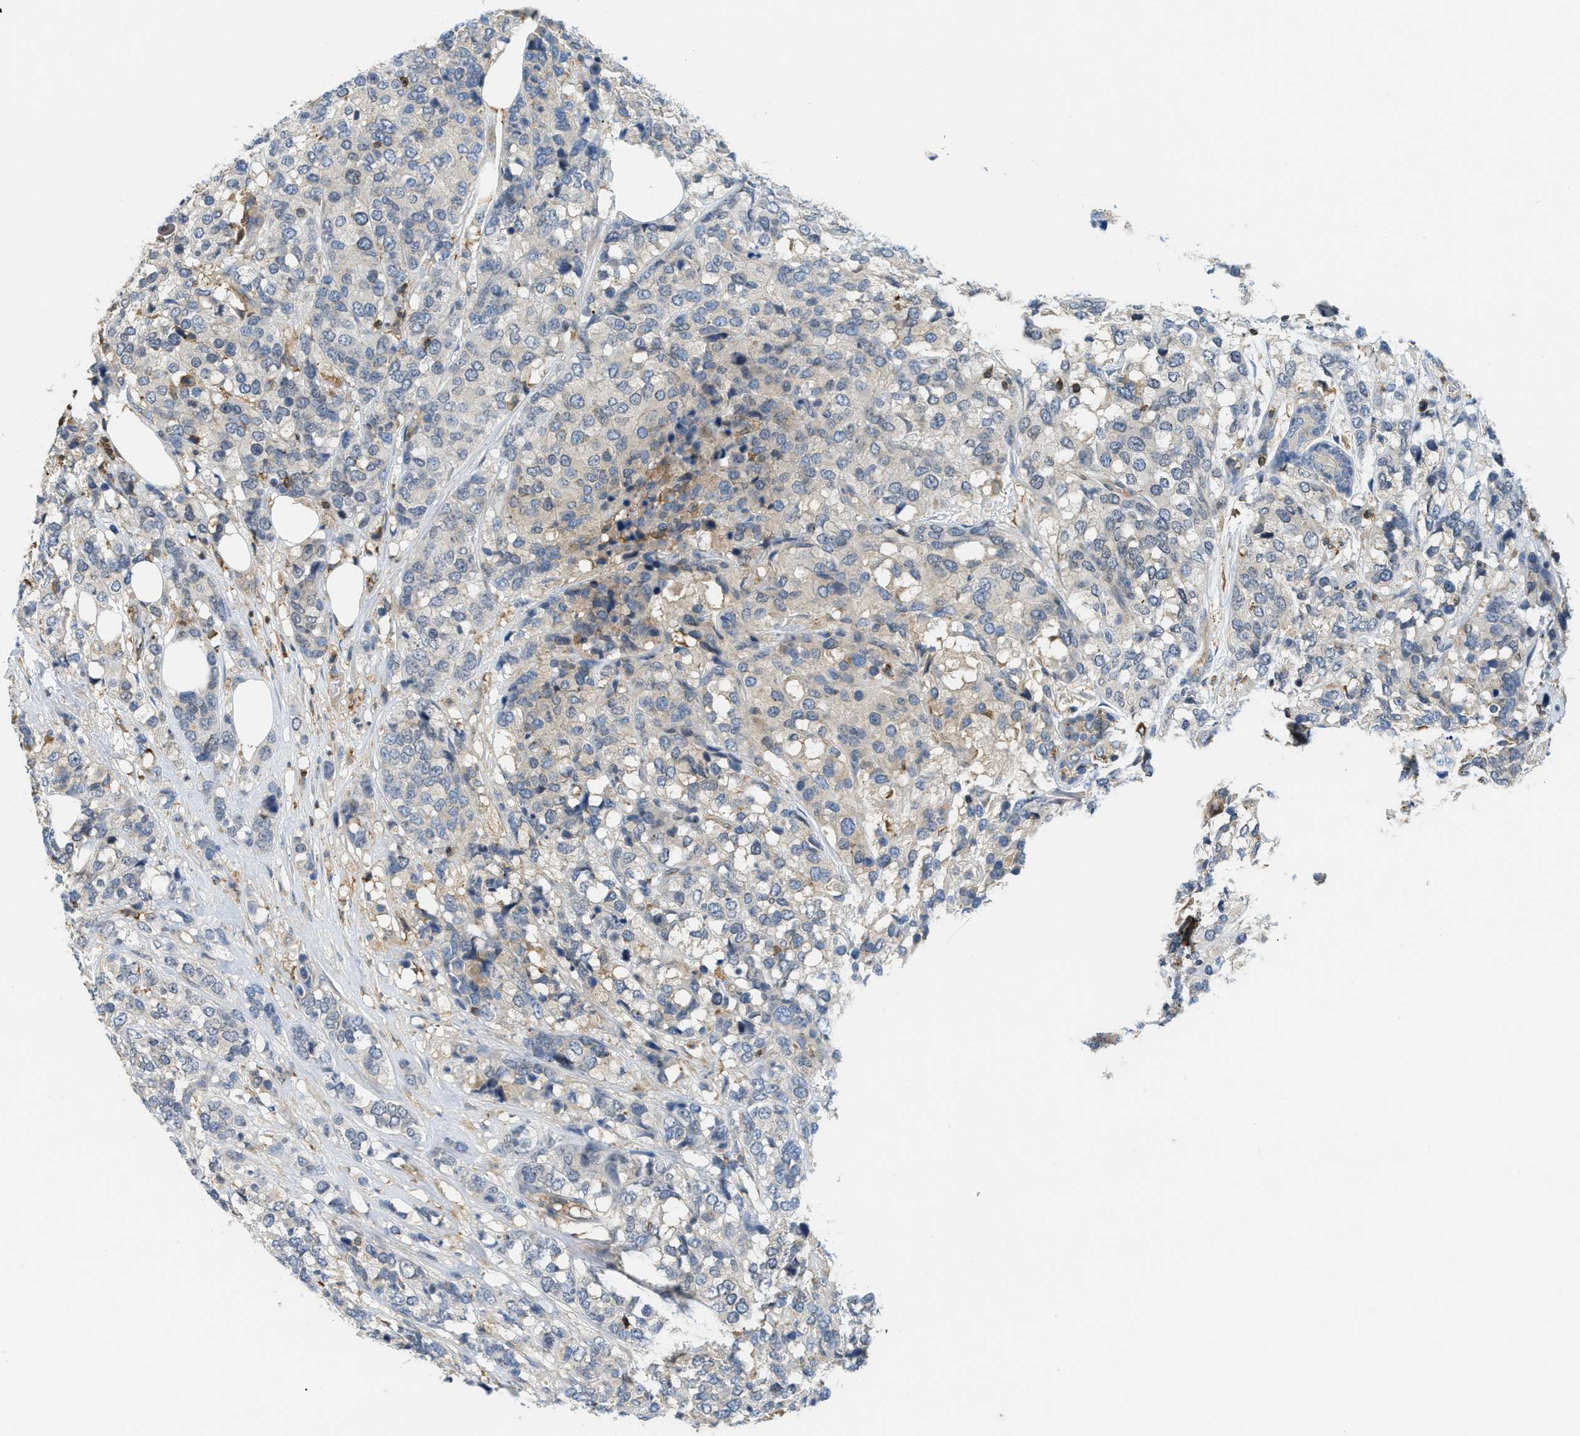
{"staining": {"intensity": "negative", "quantity": "none", "location": "none"}, "tissue": "breast cancer", "cell_type": "Tumor cells", "image_type": "cancer", "snomed": [{"axis": "morphology", "description": "Lobular carcinoma"}, {"axis": "topography", "description": "Breast"}], "caption": "This is an immunohistochemistry micrograph of breast lobular carcinoma. There is no staining in tumor cells.", "gene": "GRIK2", "patient": {"sex": "female", "age": 59}}